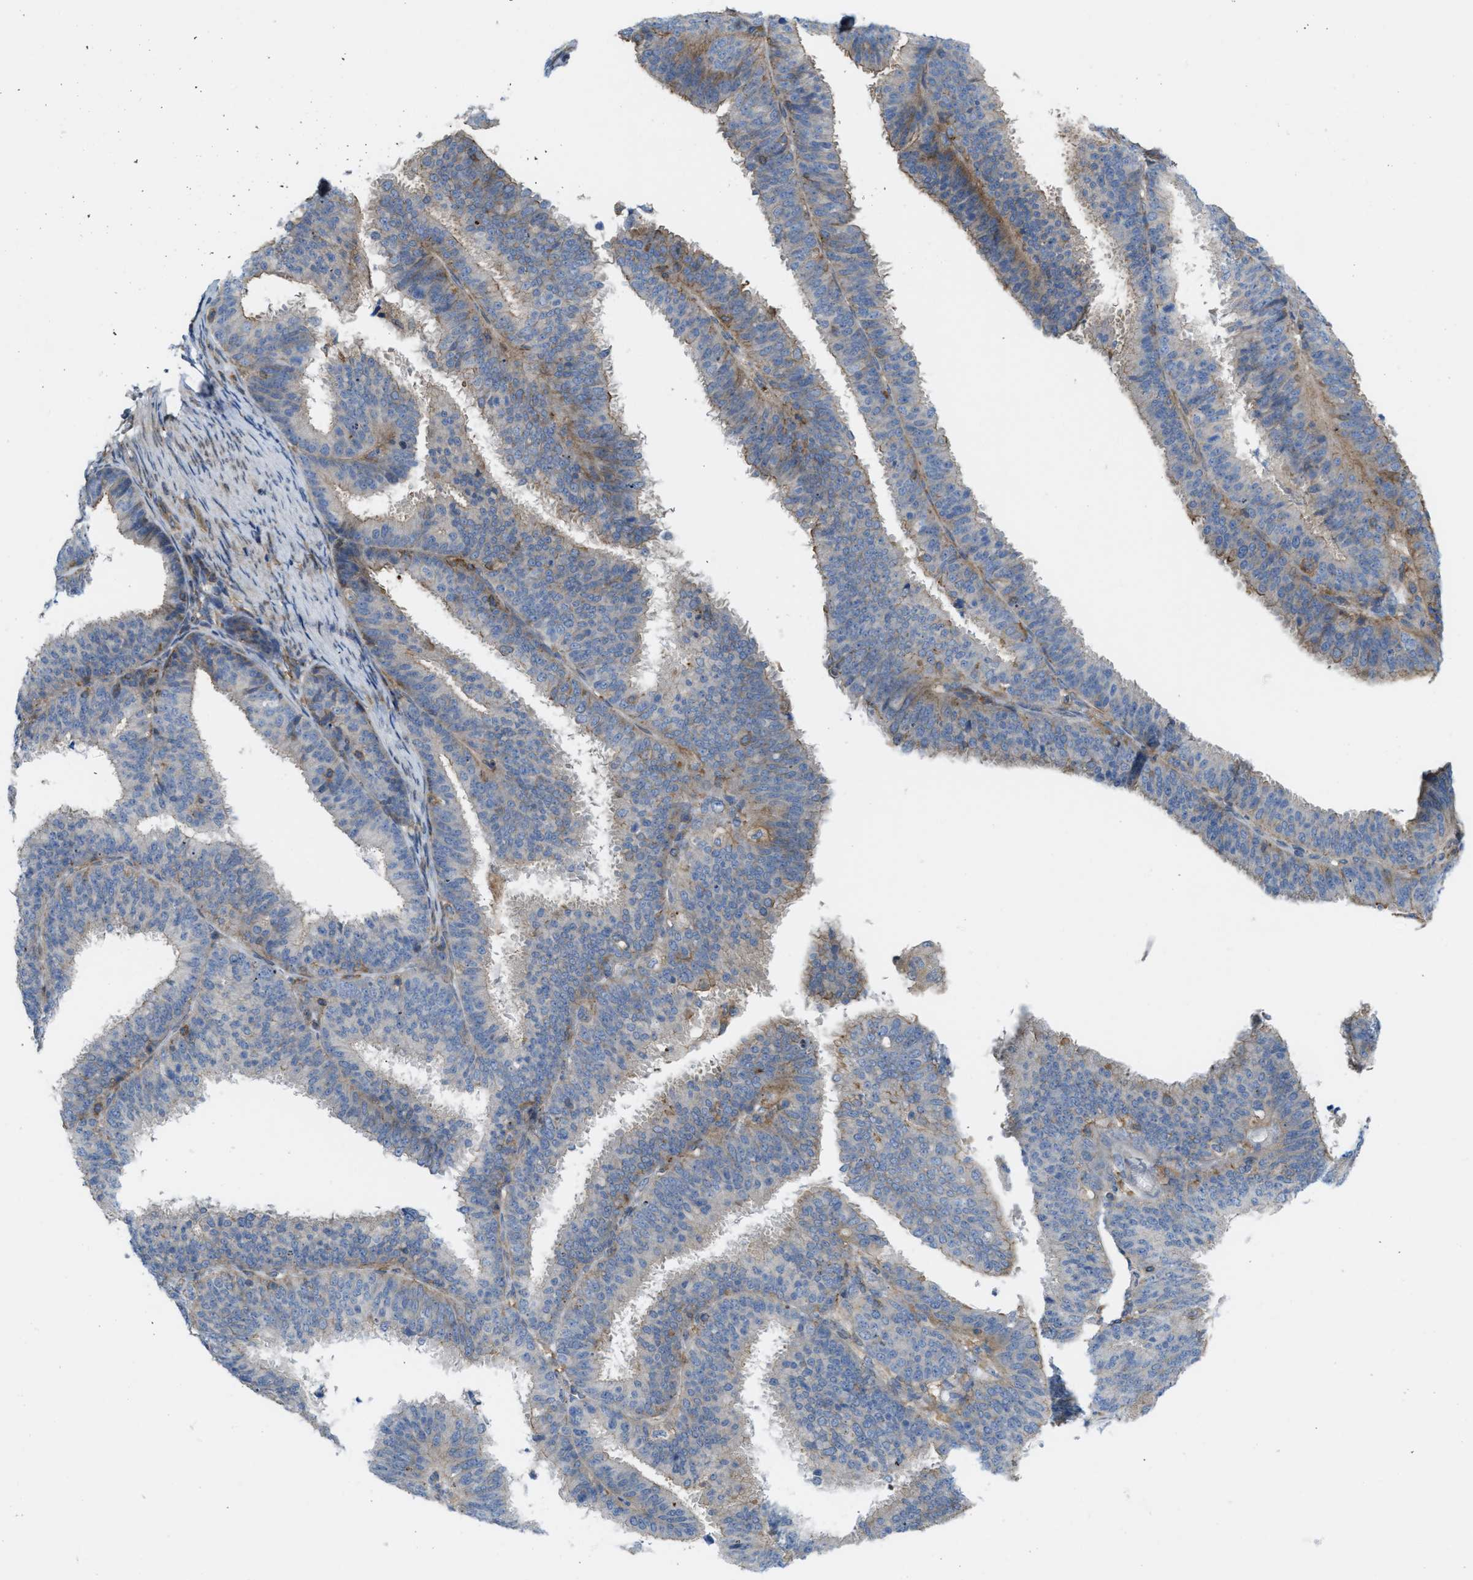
{"staining": {"intensity": "weak", "quantity": "<25%", "location": "cytoplasmic/membranous"}, "tissue": "endometrial cancer", "cell_type": "Tumor cells", "image_type": "cancer", "snomed": [{"axis": "morphology", "description": "Adenocarcinoma, NOS"}, {"axis": "topography", "description": "Endometrium"}], "caption": "This is an immunohistochemistry image of adenocarcinoma (endometrial). There is no expression in tumor cells.", "gene": "MYO18A", "patient": {"sex": "female", "age": 70}}